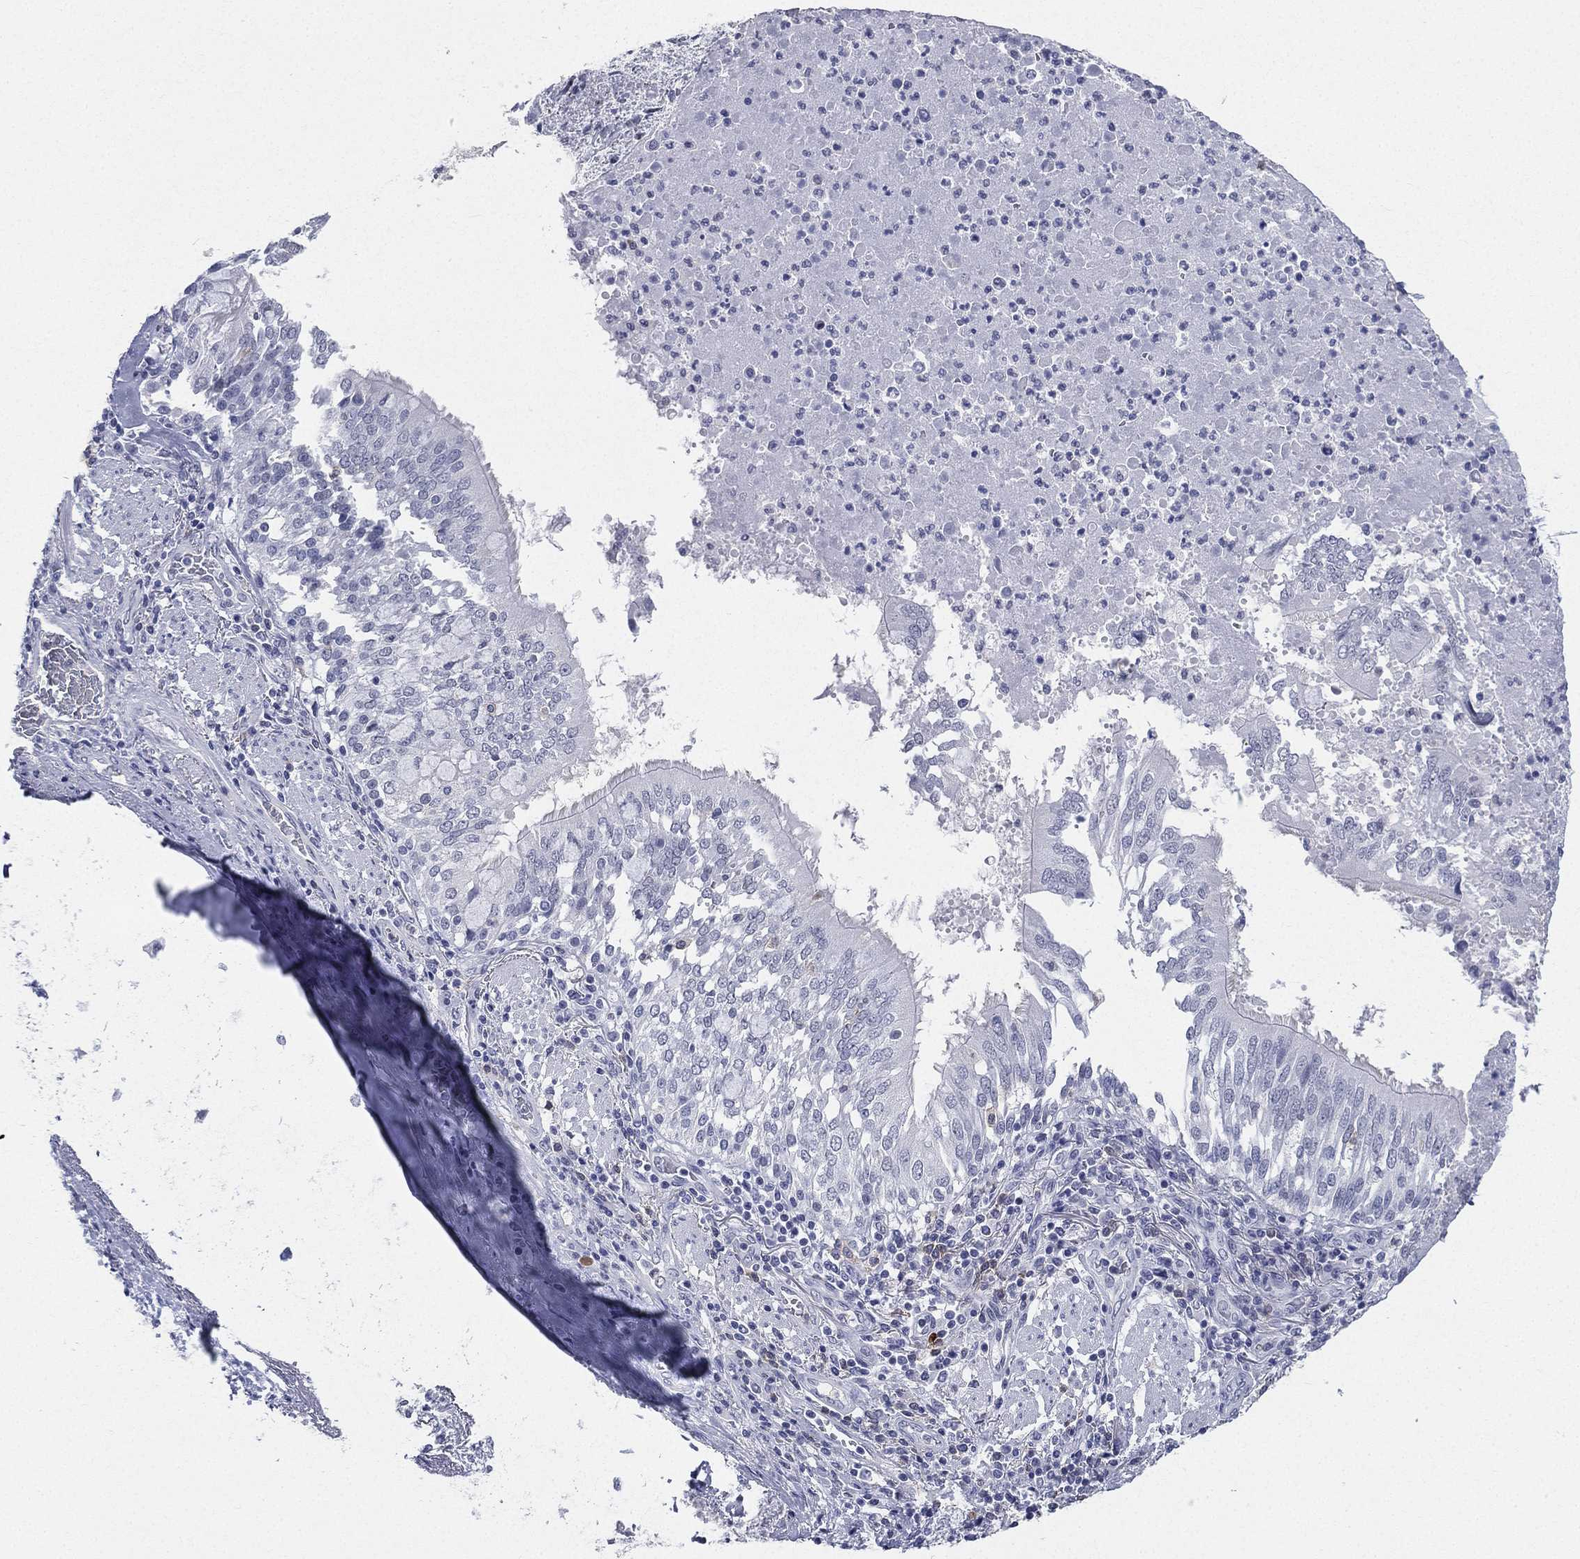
{"staining": {"intensity": "negative", "quantity": "none", "location": "none"}, "tissue": "lung cancer", "cell_type": "Tumor cells", "image_type": "cancer", "snomed": [{"axis": "morphology", "description": "Normal tissue, NOS"}, {"axis": "morphology", "description": "Squamous cell carcinoma, NOS"}, {"axis": "topography", "description": "Bronchus"}, {"axis": "topography", "description": "Lung"}], "caption": "Tumor cells show no significant positivity in lung cancer.", "gene": "CD22", "patient": {"sex": "male", "age": 64}}